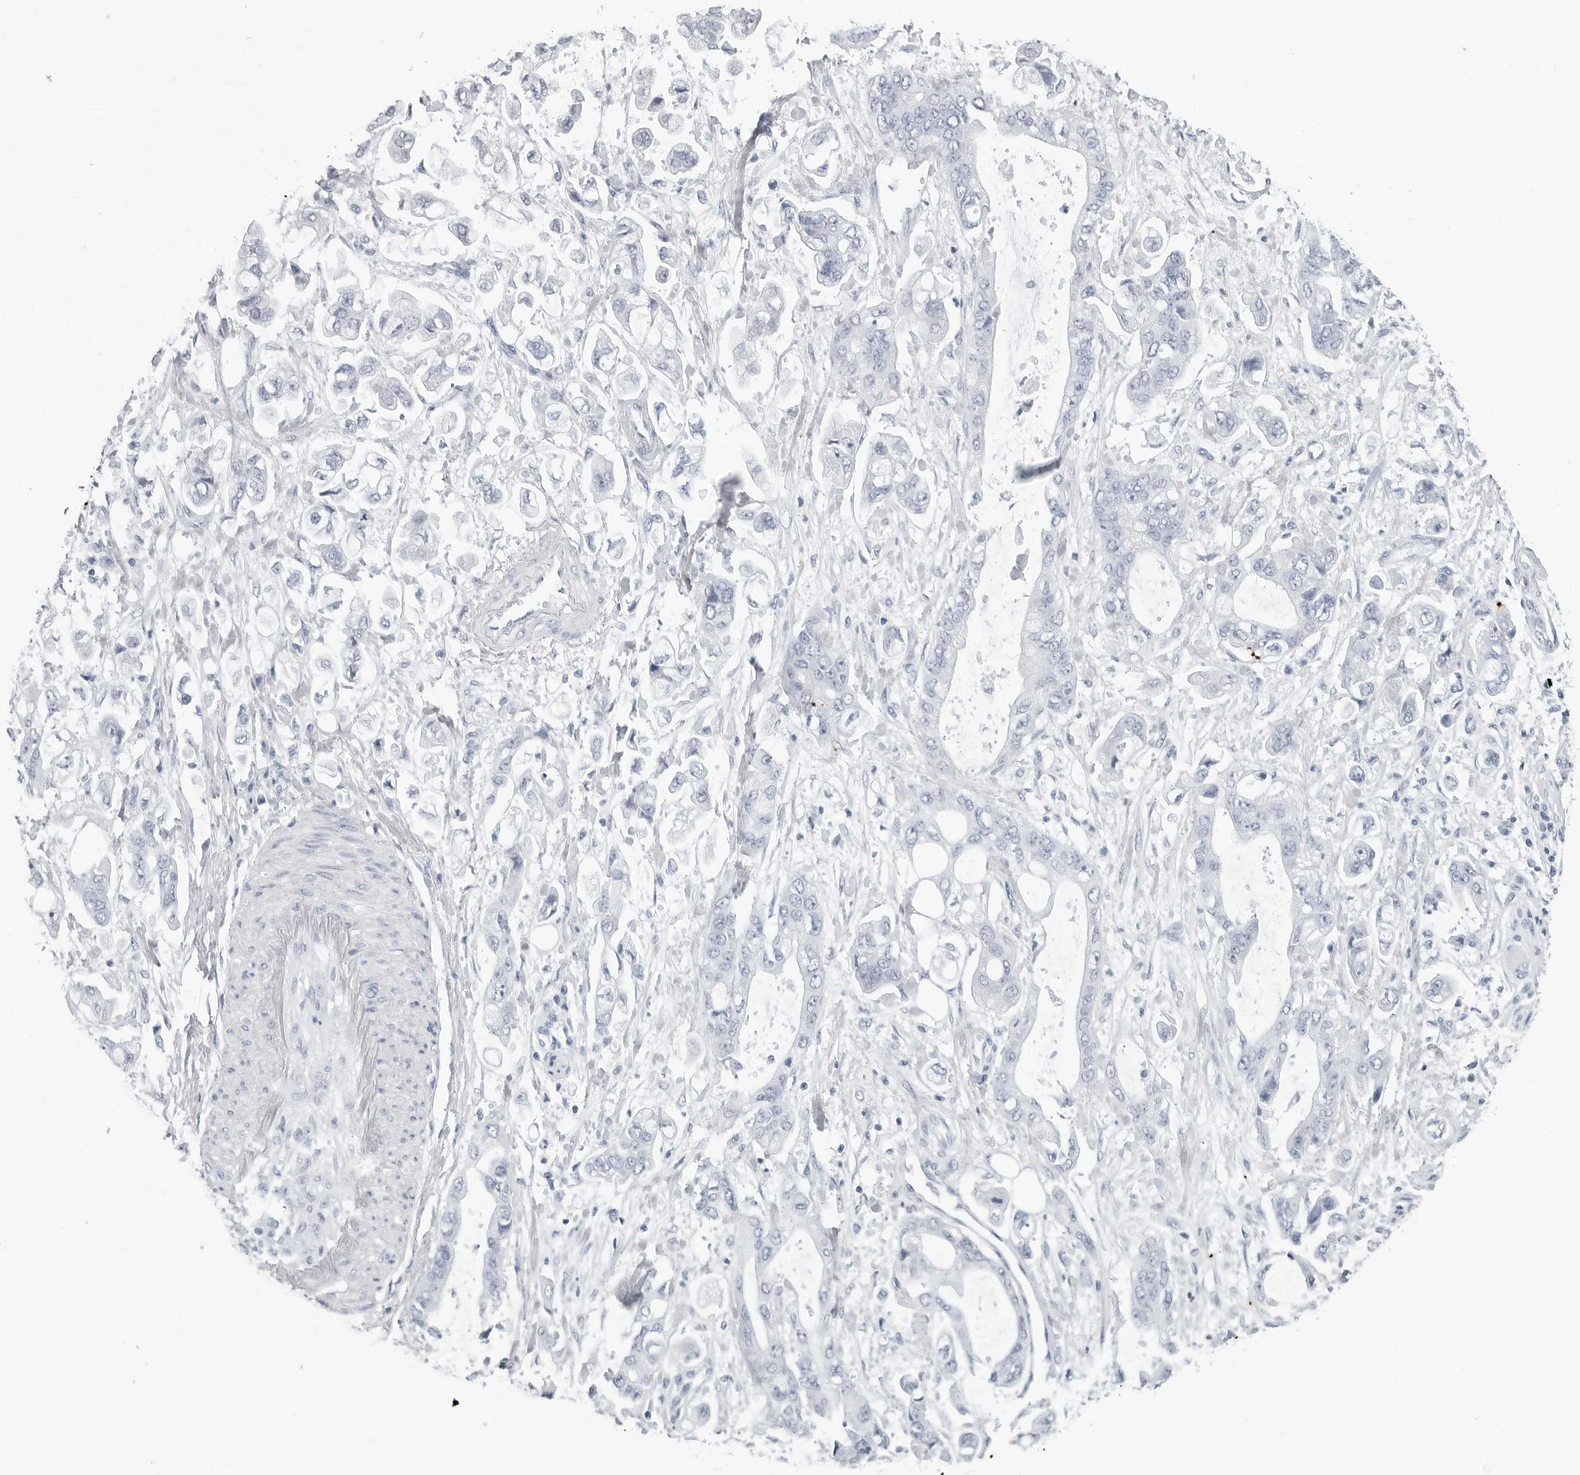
{"staining": {"intensity": "negative", "quantity": "none", "location": "none"}, "tissue": "stomach cancer", "cell_type": "Tumor cells", "image_type": "cancer", "snomed": [{"axis": "morphology", "description": "Normal tissue, NOS"}, {"axis": "morphology", "description": "Adenocarcinoma, NOS"}, {"axis": "topography", "description": "Stomach"}], "caption": "Immunohistochemistry of stomach cancer (adenocarcinoma) exhibits no positivity in tumor cells.", "gene": "CSH1", "patient": {"sex": "male", "age": 62}}